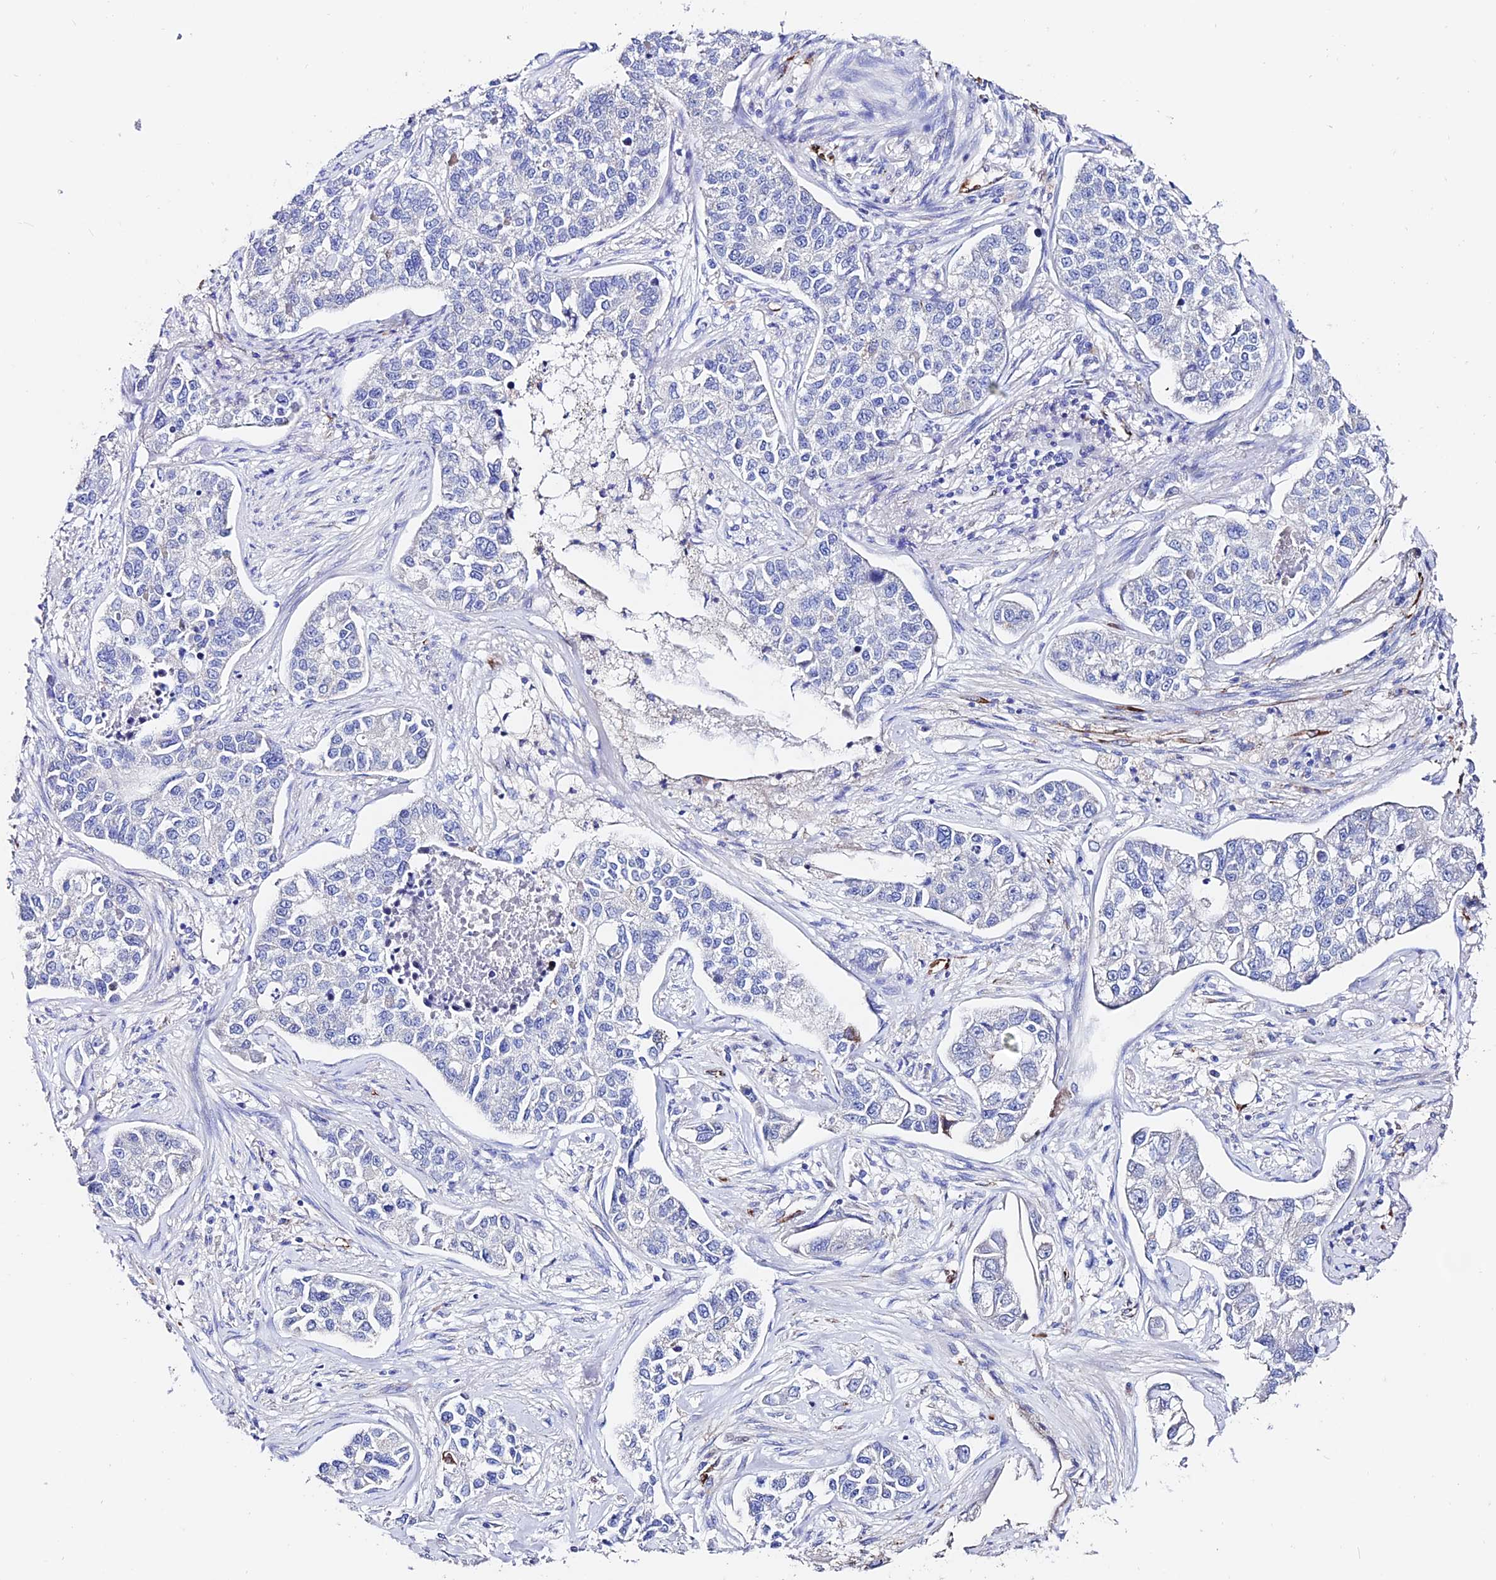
{"staining": {"intensity": "negative", "quantity": "none", "location": "none"}, "tissue": "lung cancer", "cell_type": "Tumor cells", "image_type": "cancer", "snomed": [{"axis": "morphology", "description": "Adenocarcinoma, NOS"}, {"axis": "topography", "description": "Lung"}], "caption": "Immunohistochemistry (IHC) histopathology image of lung cancer stained for a protein (brown), which reveals no positivity in tumor cells. (DAB immunohistochemistry with hematoxylin counter stain).", "gene": "ESM1", "patient": {"sex": "male", "age": 49}}